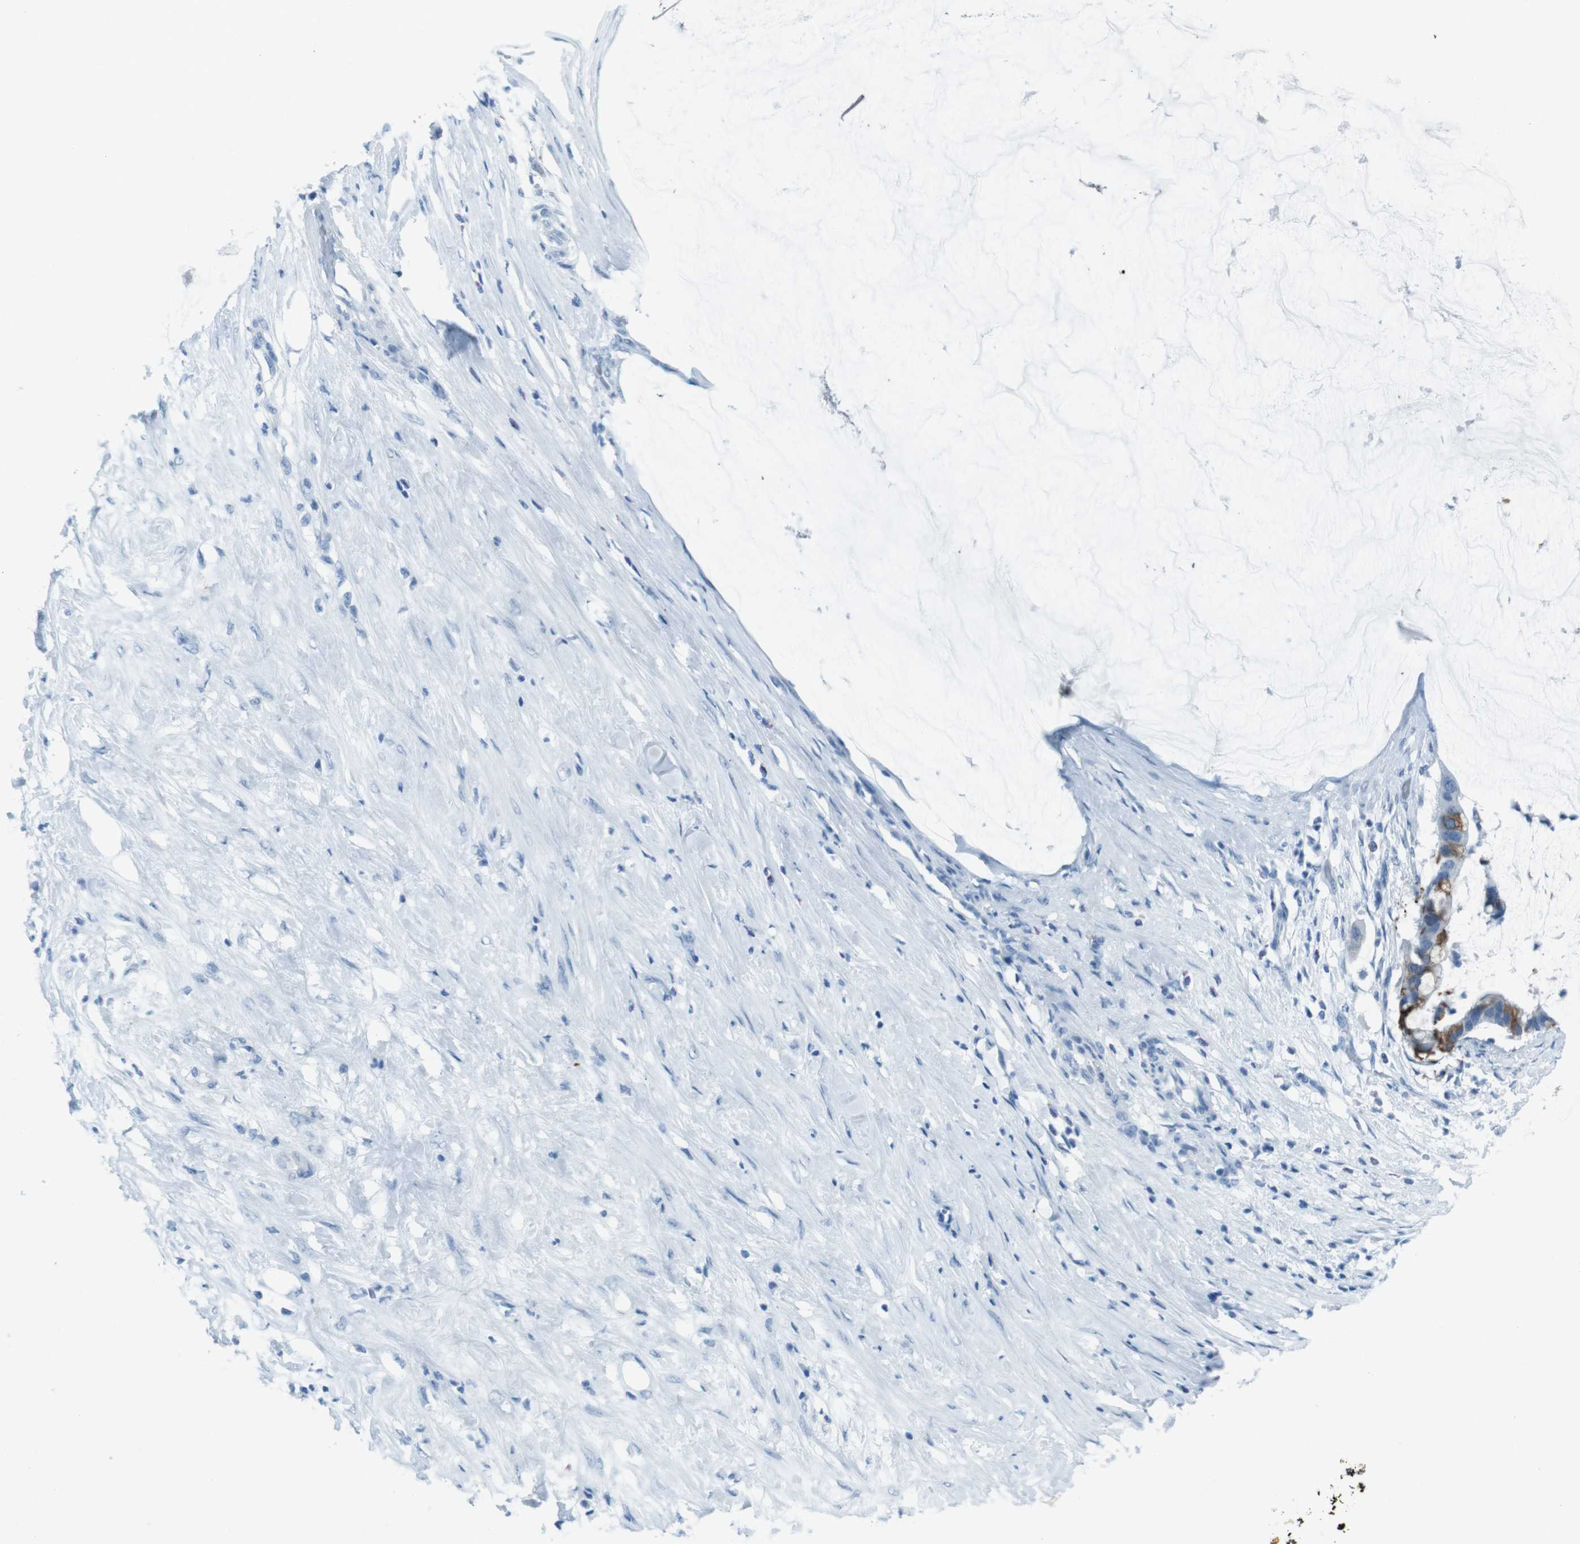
{"staining": {"intensity": "strong", "quantity": "<25%", "location": "cytoplasmic/membranous"}, "tissue": "pancreatic cancer", "cell_type": "Tumor cells", "image_type": "cancer", "snomed": [{"axis": "morphology", "description": "Adenocarcinoma, NOS"}, {"axis": "topography", "description": "Pancreas"}], "caption": "Immunohistochemical staining of human pancreatic cancer shows strong cytoplasmic/membranous protein expression in approximately <25% of tumor cells.", "gene": "TMEM207", "patient": {"sex": "male", "age": 41}}